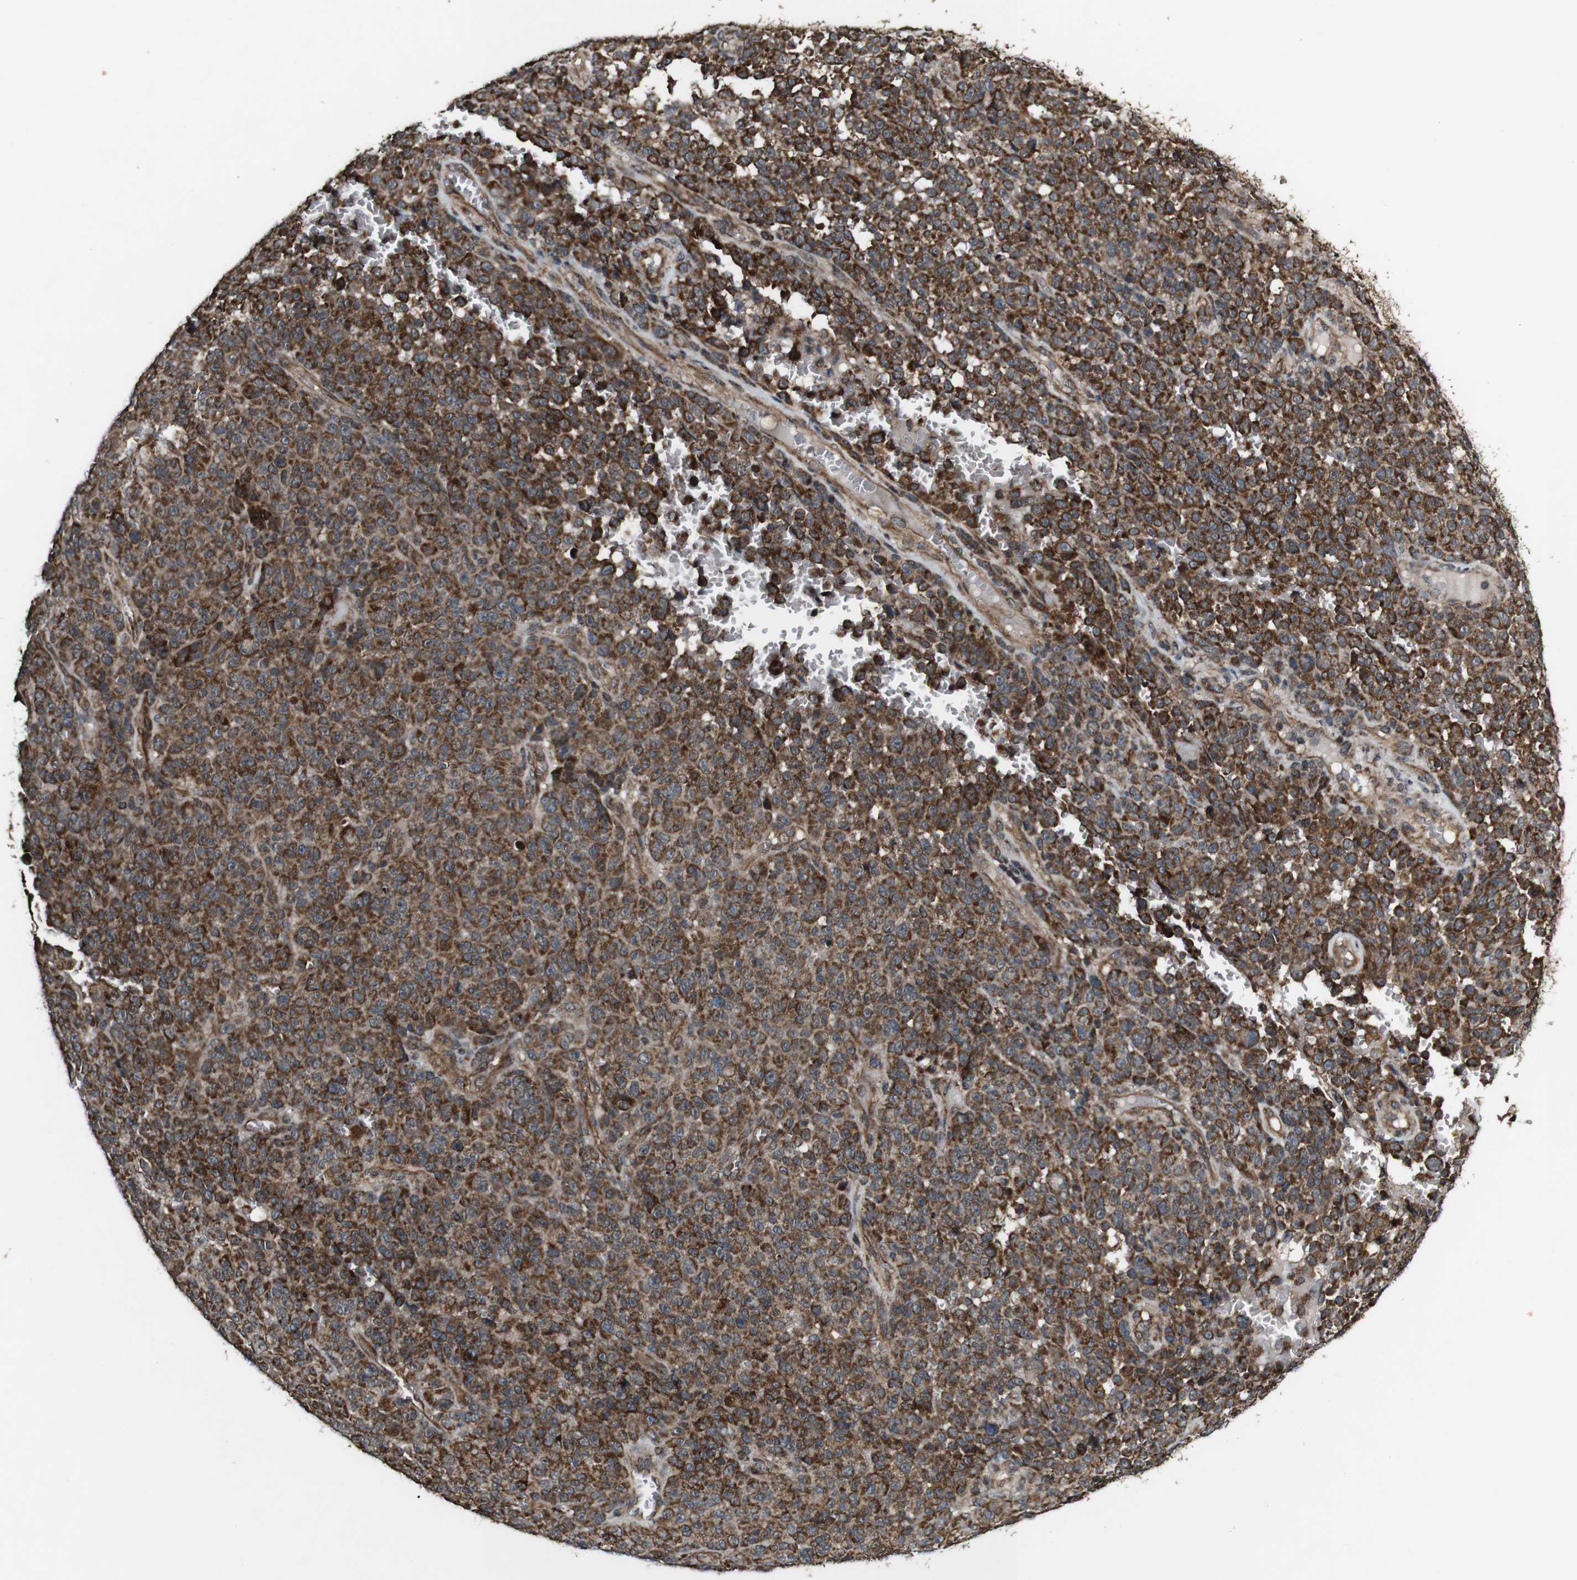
{"staining": {"intensity": "strong", "quantity": ">75%", "location": "cytoplasmic/membranous"}, "tissue": "melanoma", "cell_type": "Tumor cells", "image_type": "cancer", "snomed": [{"axis": "morphology", "description": "Malignant melanoma, NOS"}, {"axis": "topography", "description": "Skin"}], "caption": "DAB (3,3'-diaminobenzidine) immunohistochemical staining of human malignant melanoma demonstrates strong cytoplasmic/membranous protein positivity in approximately >75% of tumor cells. The staining was performed using DAB (3,3'-diaminobenzidine), with brown indicating positive protein expression. Nuclei are stained blue with hematoxylin.", "gene": "BTN3A3", "patient": {"sex": "male", "age": 51}}